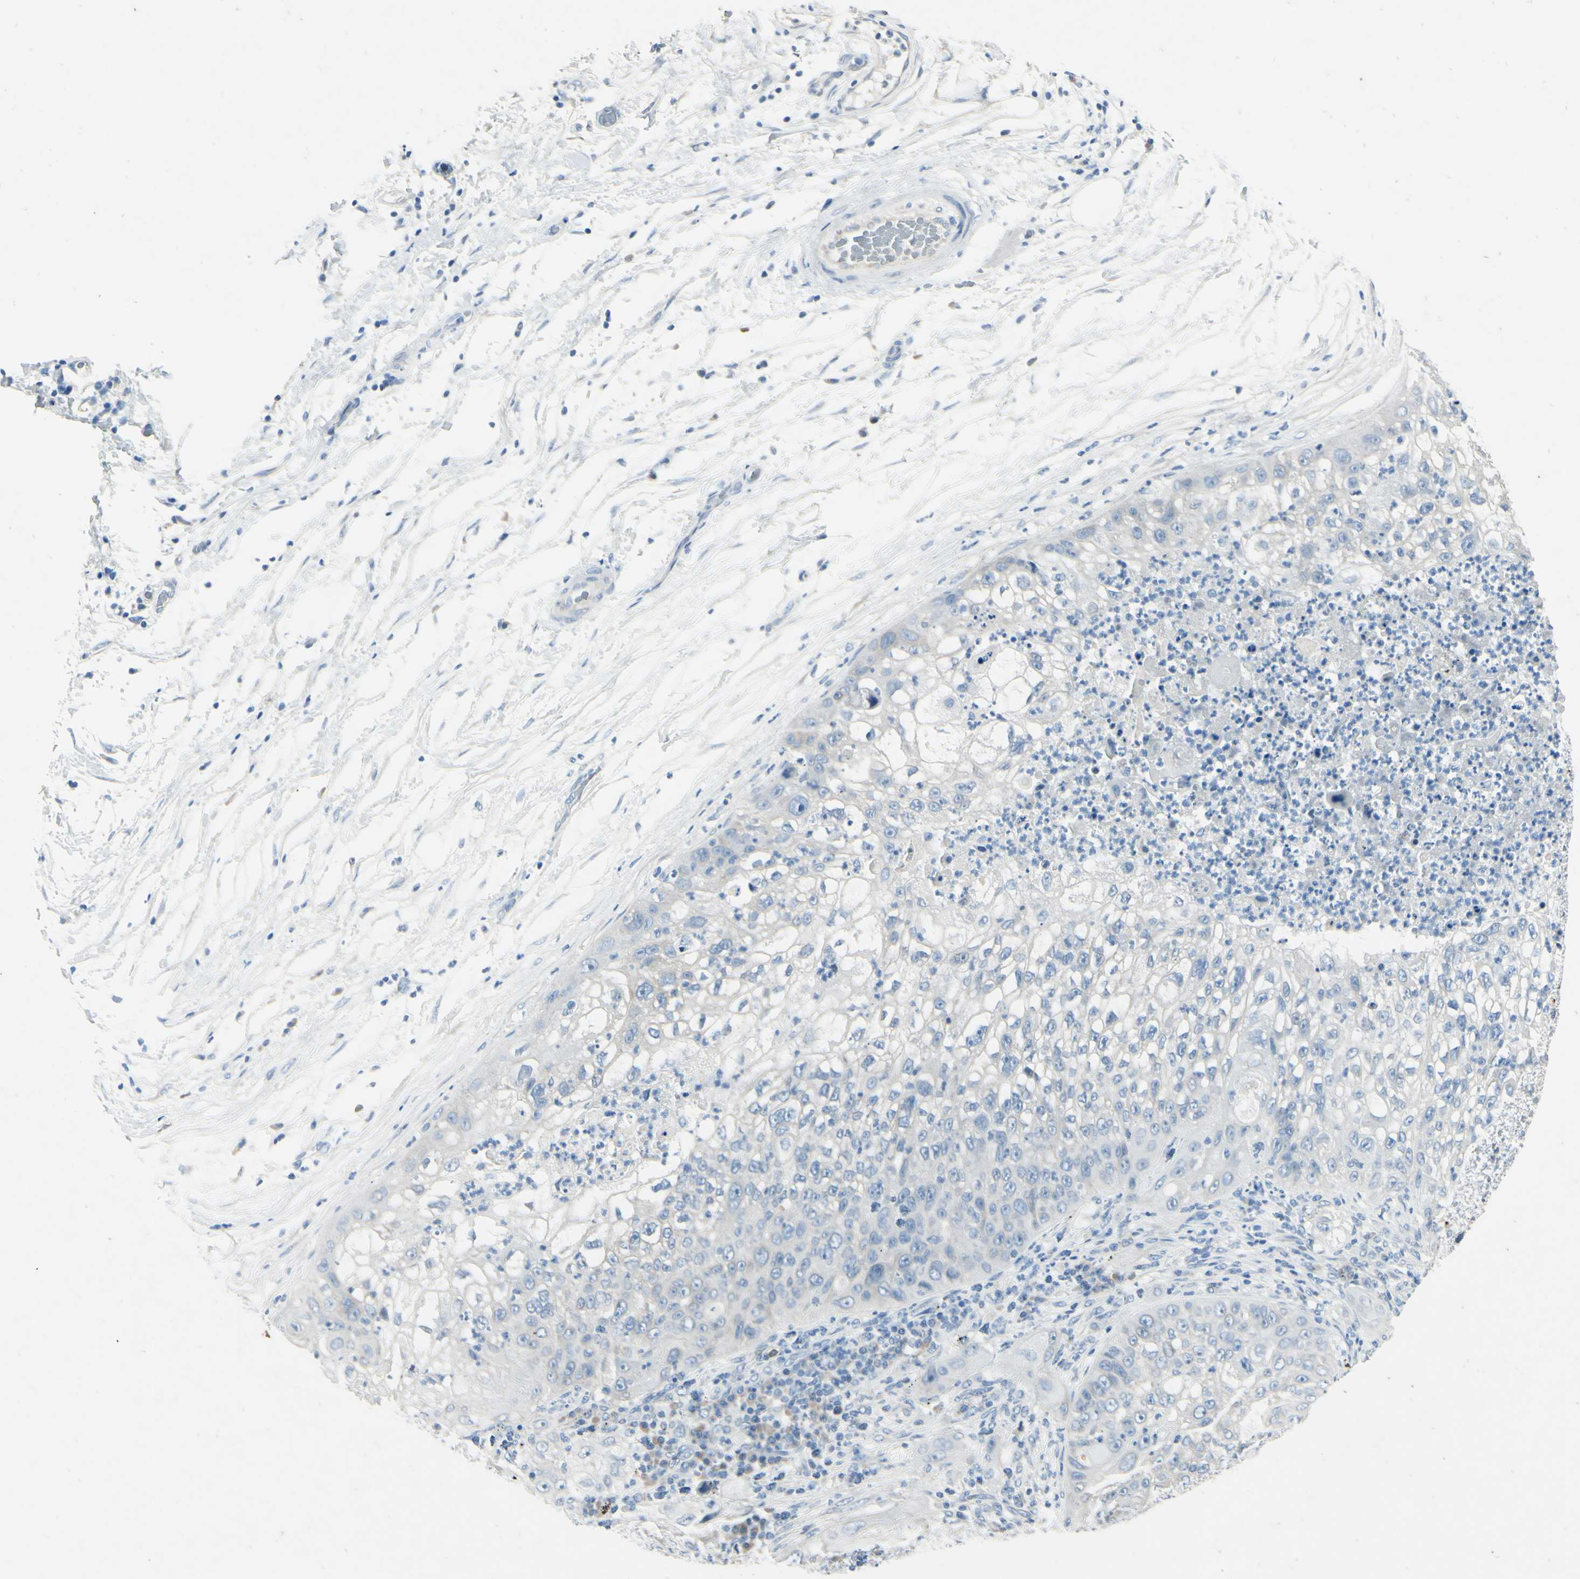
{"staining": {"intensity": "negative", "quantity": "none", "location": "none"}, "tissue": "lung cancer", "cell_type": "Tumor cells", "image_type": "cancer", "snomed": [{"axis": "morphology", "description": "Inflammation, NOS"}, {"axis": "morphology", "description": "Squamous cell carcinoma, NOS"}, {"axis": "topography", "description": "Lymph node"}, {"axis": "topography", "description": "Soft tissue"}, {"axis": "topography", "description": "Lung"}], "caption": "Photomicrograph shows no significant protein staining in tumor cells of lung cancer (squamous cell carcinoma).", "gene": "SNAP91", "patient": {"sex": "male", "age": 66}}